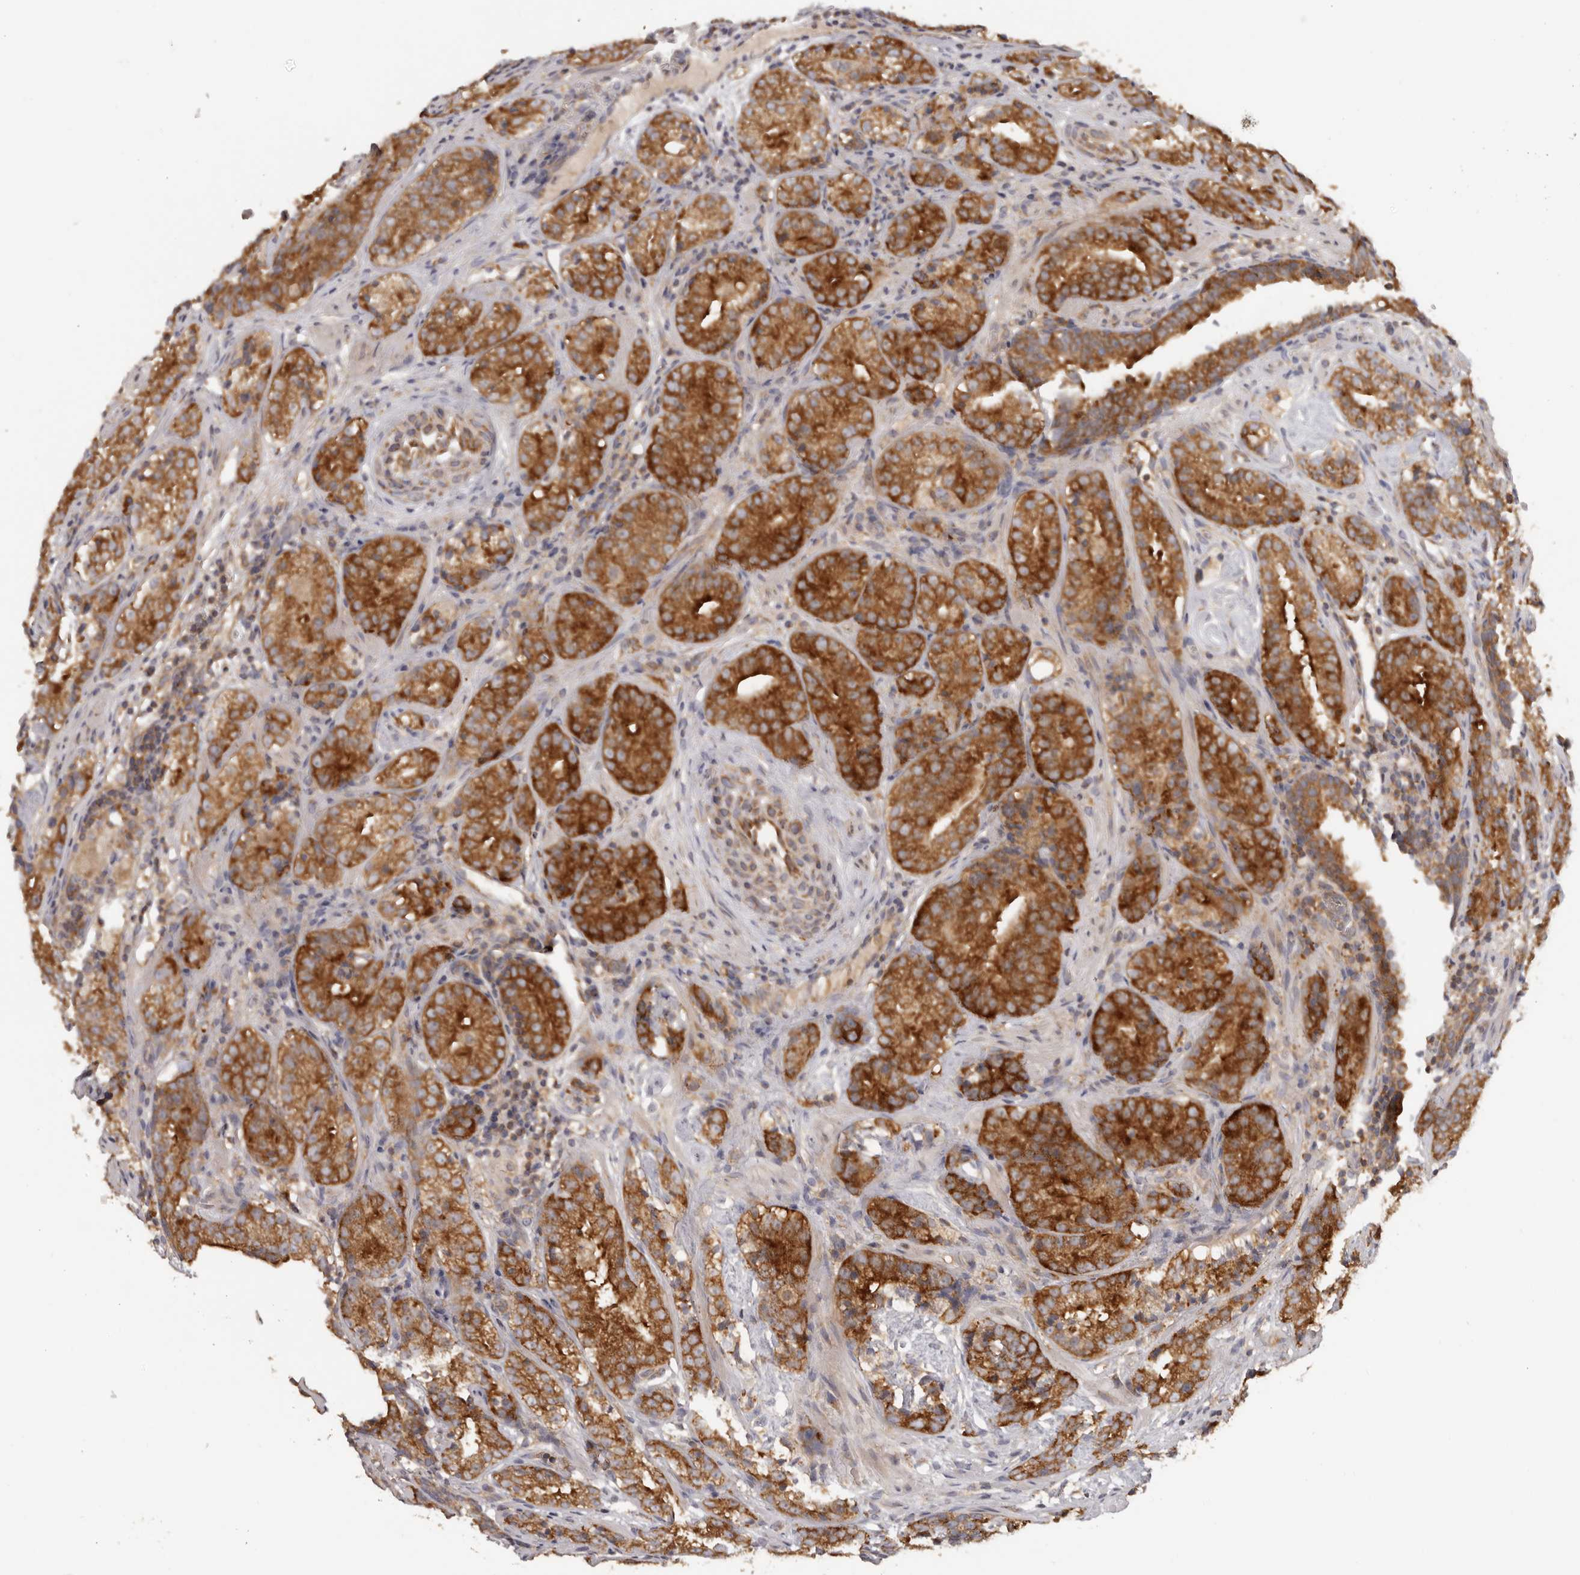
{"staining": {"intensity": "strong", "quantity": ">75%", "location": "cytoplasmic/membranous"}, "tissue": "prostate cancer", "cell_type": "Tumor cells", "image_type": "cancer", "snomed": [{"axis": "morphology", "description": "Adenocarcinoma, High grade"}, {"axis": "topography", "description": "Prostate"}], "caption": "This is an image of IHC staining of prostate cancer, which shows strong positivity in the cytoplasmic/membranous of tumor cells.", "gene": "EEF1E1", "patient": {"sex": "male", "age": 56}}